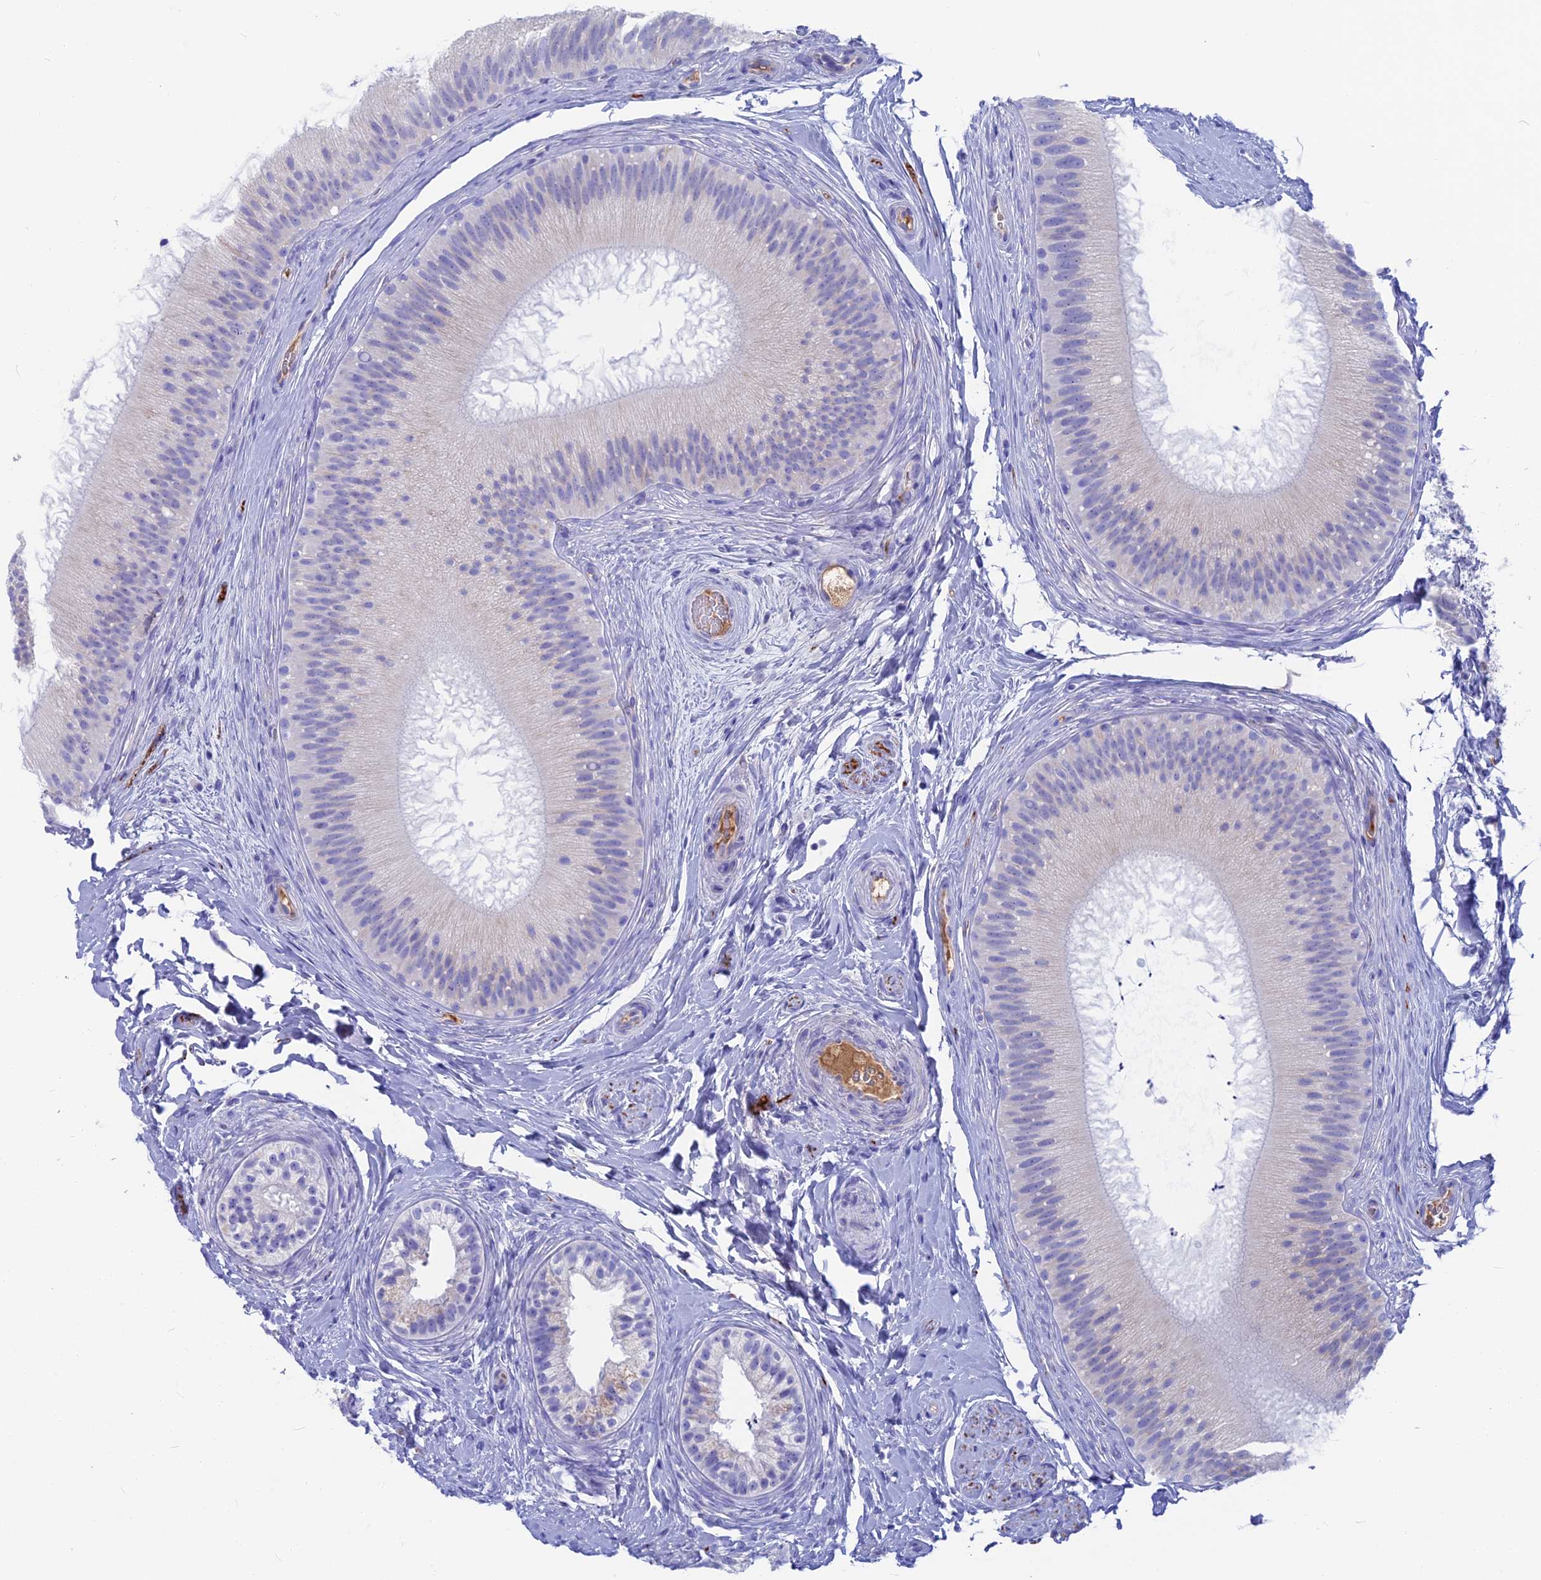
{"staining": {"intensity": "negative", "quantity": "none", "location": "none"}, "tissue": "epididymis", "cell_type": "Glandular cells", "image_type": "normal", "snomed": [{"axis": "morphology", "description": "Normal tissue, NOS"}, {"axis": "topography", "description": "Epididymis"}], "caption": "This is a photomicrograph of IHC staining of normal epididymis, which shows no positivity in glandular cells. The staining was performed using DAB (3,3'-diaminobenzidine) to visualize the protein expression in brown, while the nuclei were stained in blue with hematoxylin (Magnification: 20x).", "gene": "SNAP91", "patient": {"sex": "male", "age": 45}}